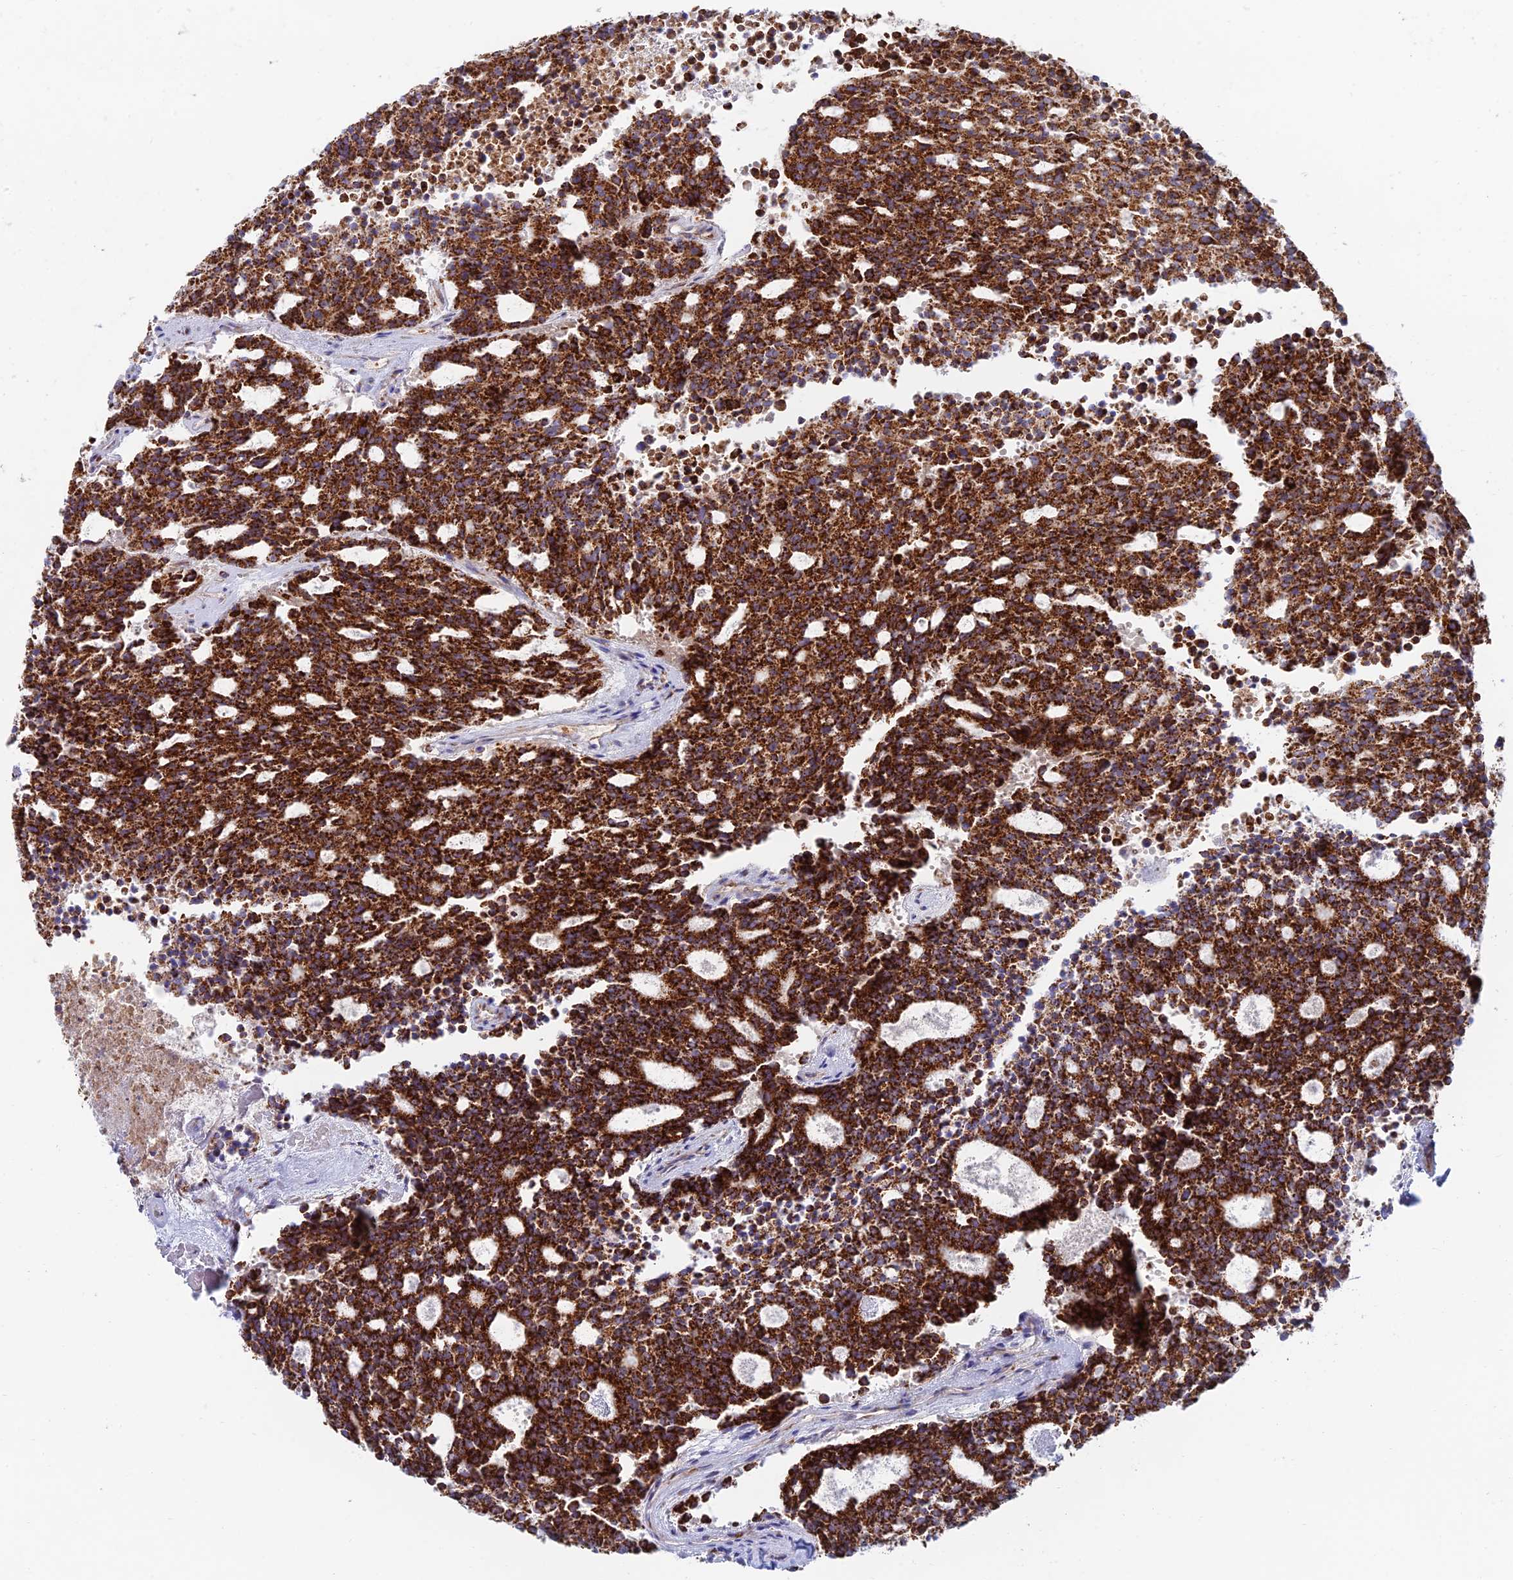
{"staining": {"intensity": "strong", "quantity": ">75%", "location": "cytoplasmic/membranous"}, "tissue": "carcinoid", "cell_type": "Tumor cells", "image_type": "cancer", "snomed": [{"axis": "morphology", "description": "Carcinoid, malignant, NOS"}, {"axis": "topography", "description": "Pancreas"}], "caption": "High-power microscopy captured an immunohistochemistry (IHC) photomicrograph of carcinoid, revealing strong cytoplasmic/membranous staining in about >75% of tumor cells.", "gene": "HS2ST1", "patient": {"sex": "female", "age": 54}}